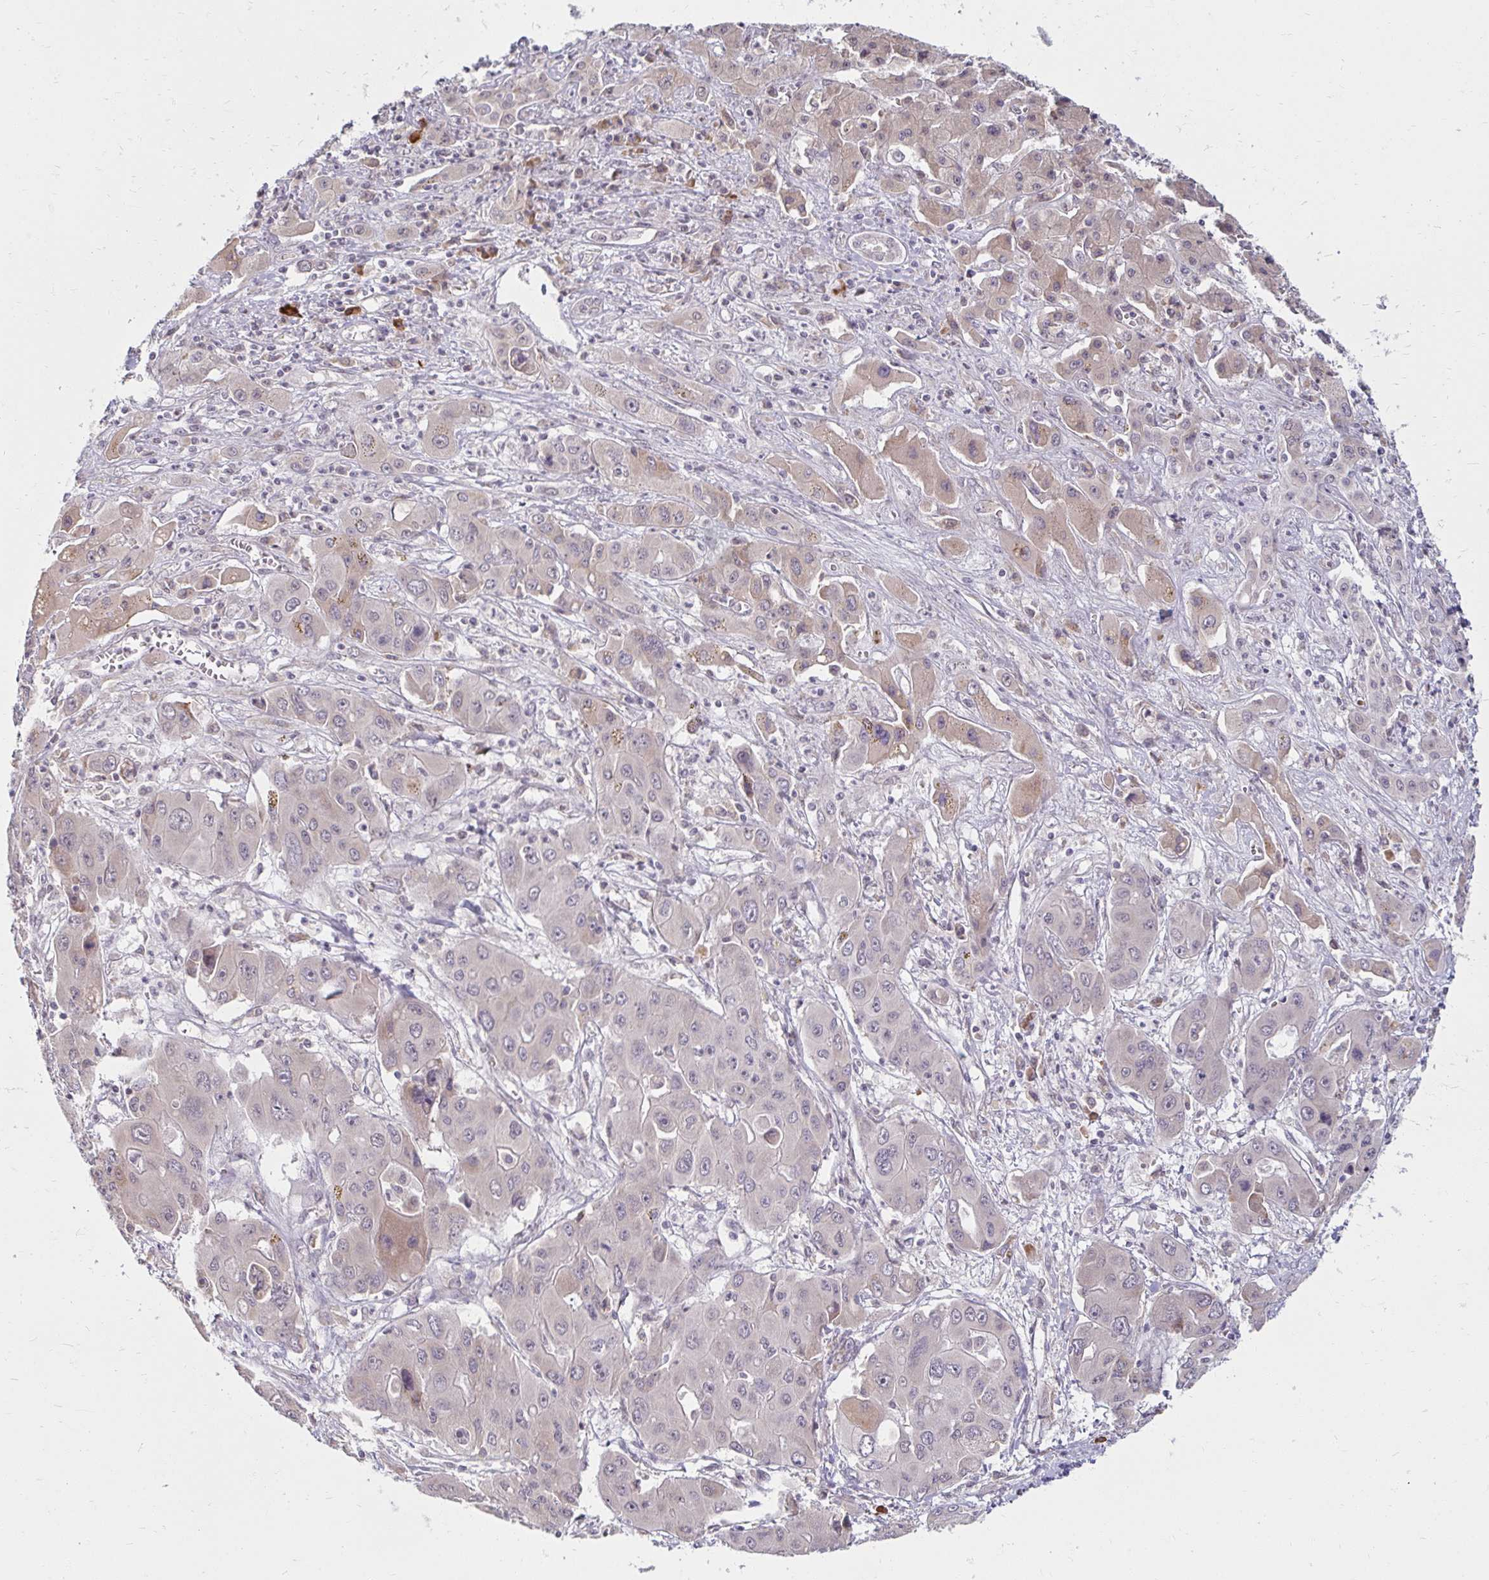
{"staining": {"intensity": "negative", "quantity": "none", "location": "none"}, "tissue": "liver cancer", "cell_type": "Tumor cells", "image_type": "cancer", "snomed": [{"axis": "morphology", "description": "Cholangiocarcinoma"}, {"axis": "topography", "description": "Liver"}], "caption": "A photomicrograph of human liver cancer is negative for staining in tumor cells. Nuclei are stained in blue.", "gene": "DDN", "patient": {"sex": "male", "age": 67}}